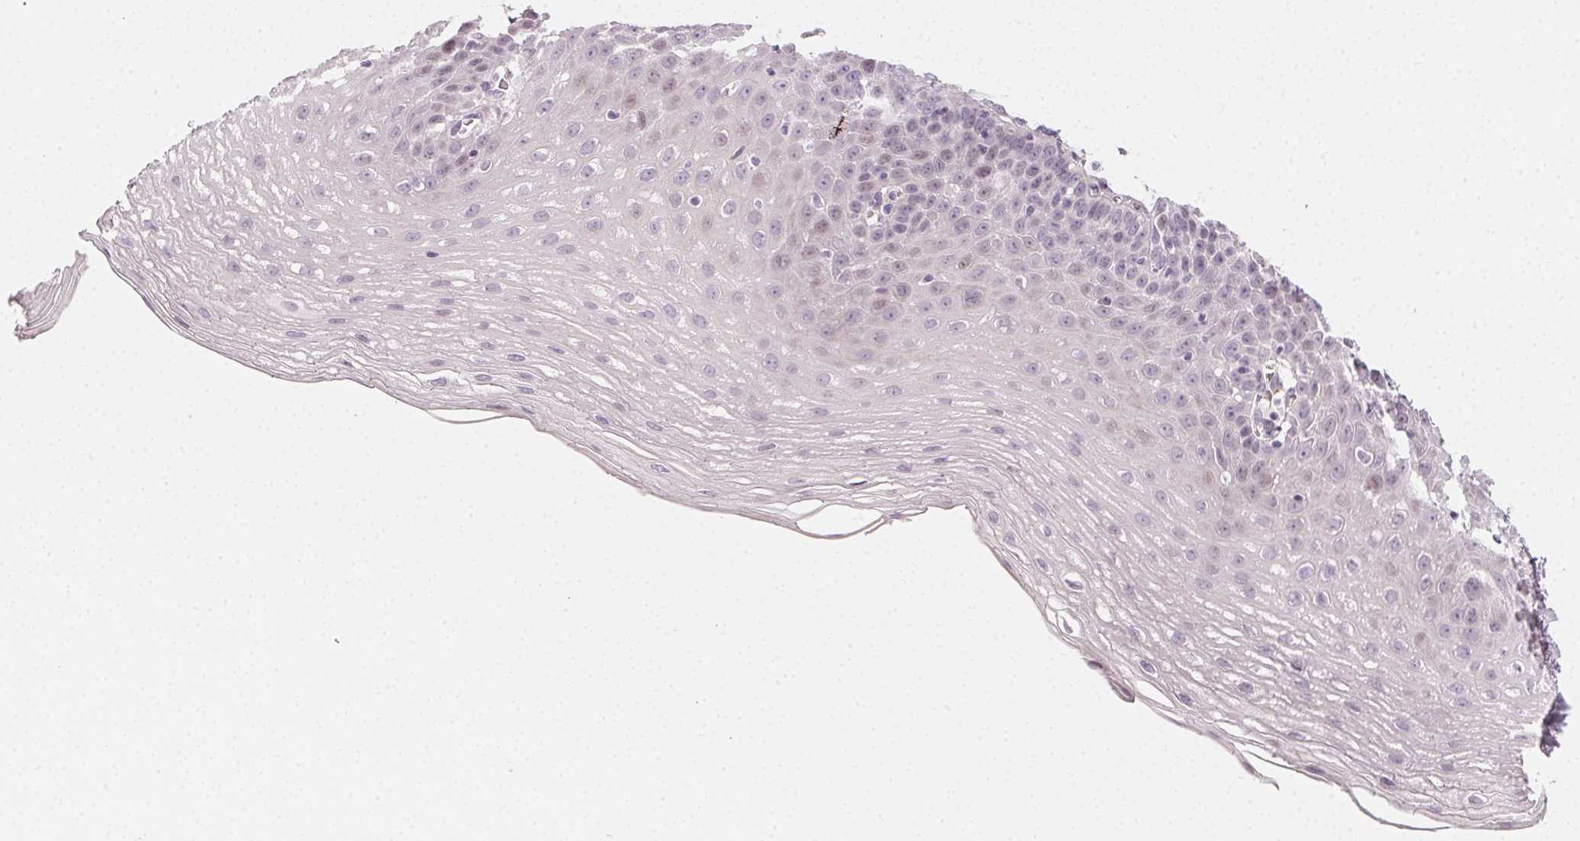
{"staining": {"intensity": "negative", "quantity": "none", "location": "none"}, "tissue": "esophagus", "cell_type": "Squamous epithelial cells", "image_type": "normal", "snomed": [{"axis": "morphology", "description": "Normal tissue, NOS"}, {"axis": "topography", "description": "Esophagus"}], "caption": "This is an IHC histopathology image of unremarkable esophagus. There is no staining in squamous epithelial cells.", "gene": "CCDC96", "patient": {"sex": "female", "age": 81}}